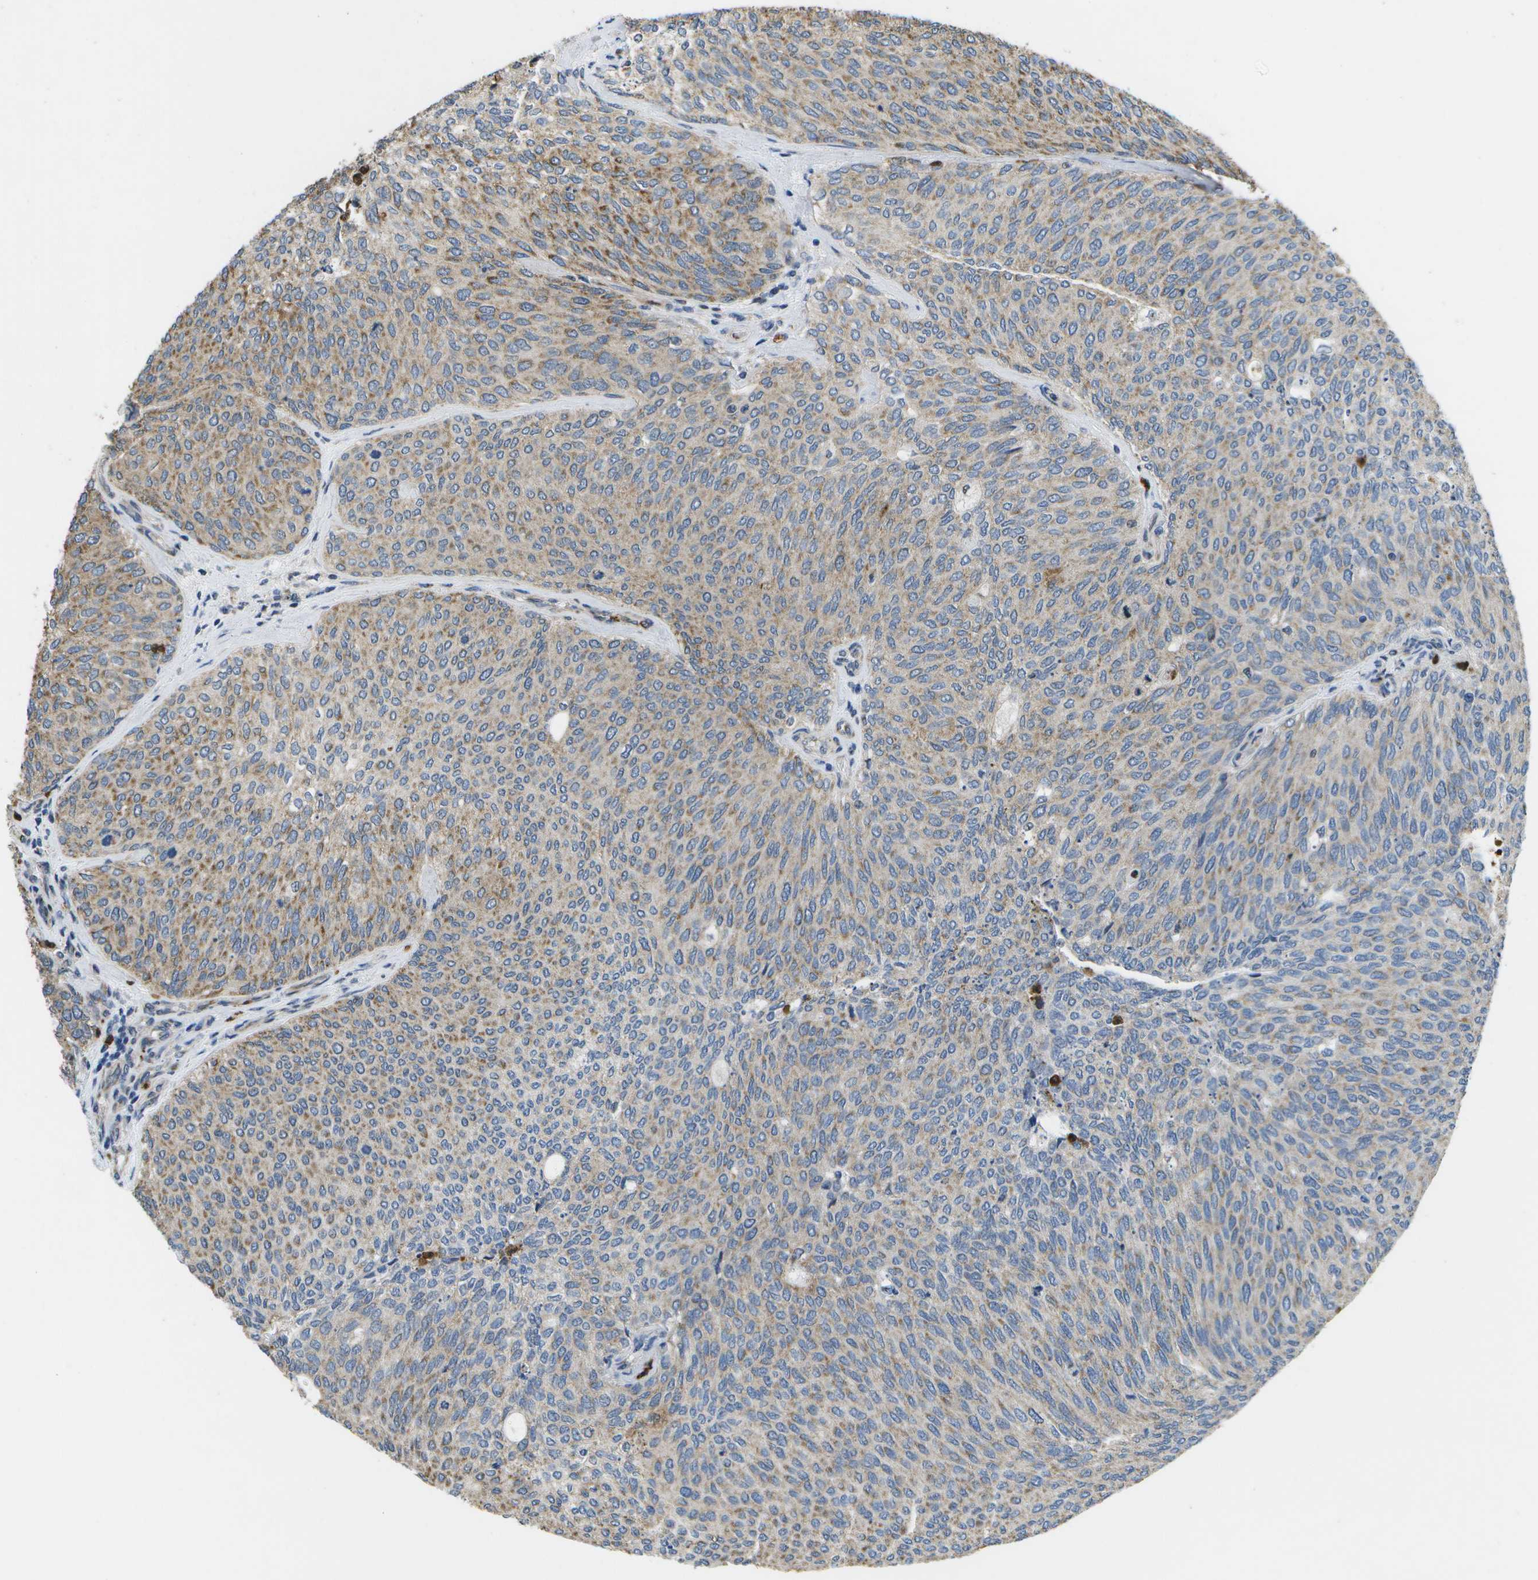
{"staining": {"intensity": "moderate", "quantity": "25%-75%", "location": "cytoplasmic/membranous"}, "tissue": "urothelial cancer", "cell_type": "Tumor cells", "image_type": "cancer", "snomed": [{"axis": "morphology", "description": "Urothelial carcinoma, Low grade"}, {"axis": "topography", "description": "Urinary bladder"}], "caption": "Protein analysis of urothelial carcinoma (low-grade) tissue displays moderate cytoplasmic/membranous staining in about 25%-75% of tumor cells.", "gene": "GALNT15", "patient": {"sex": "female", "age": 79}}